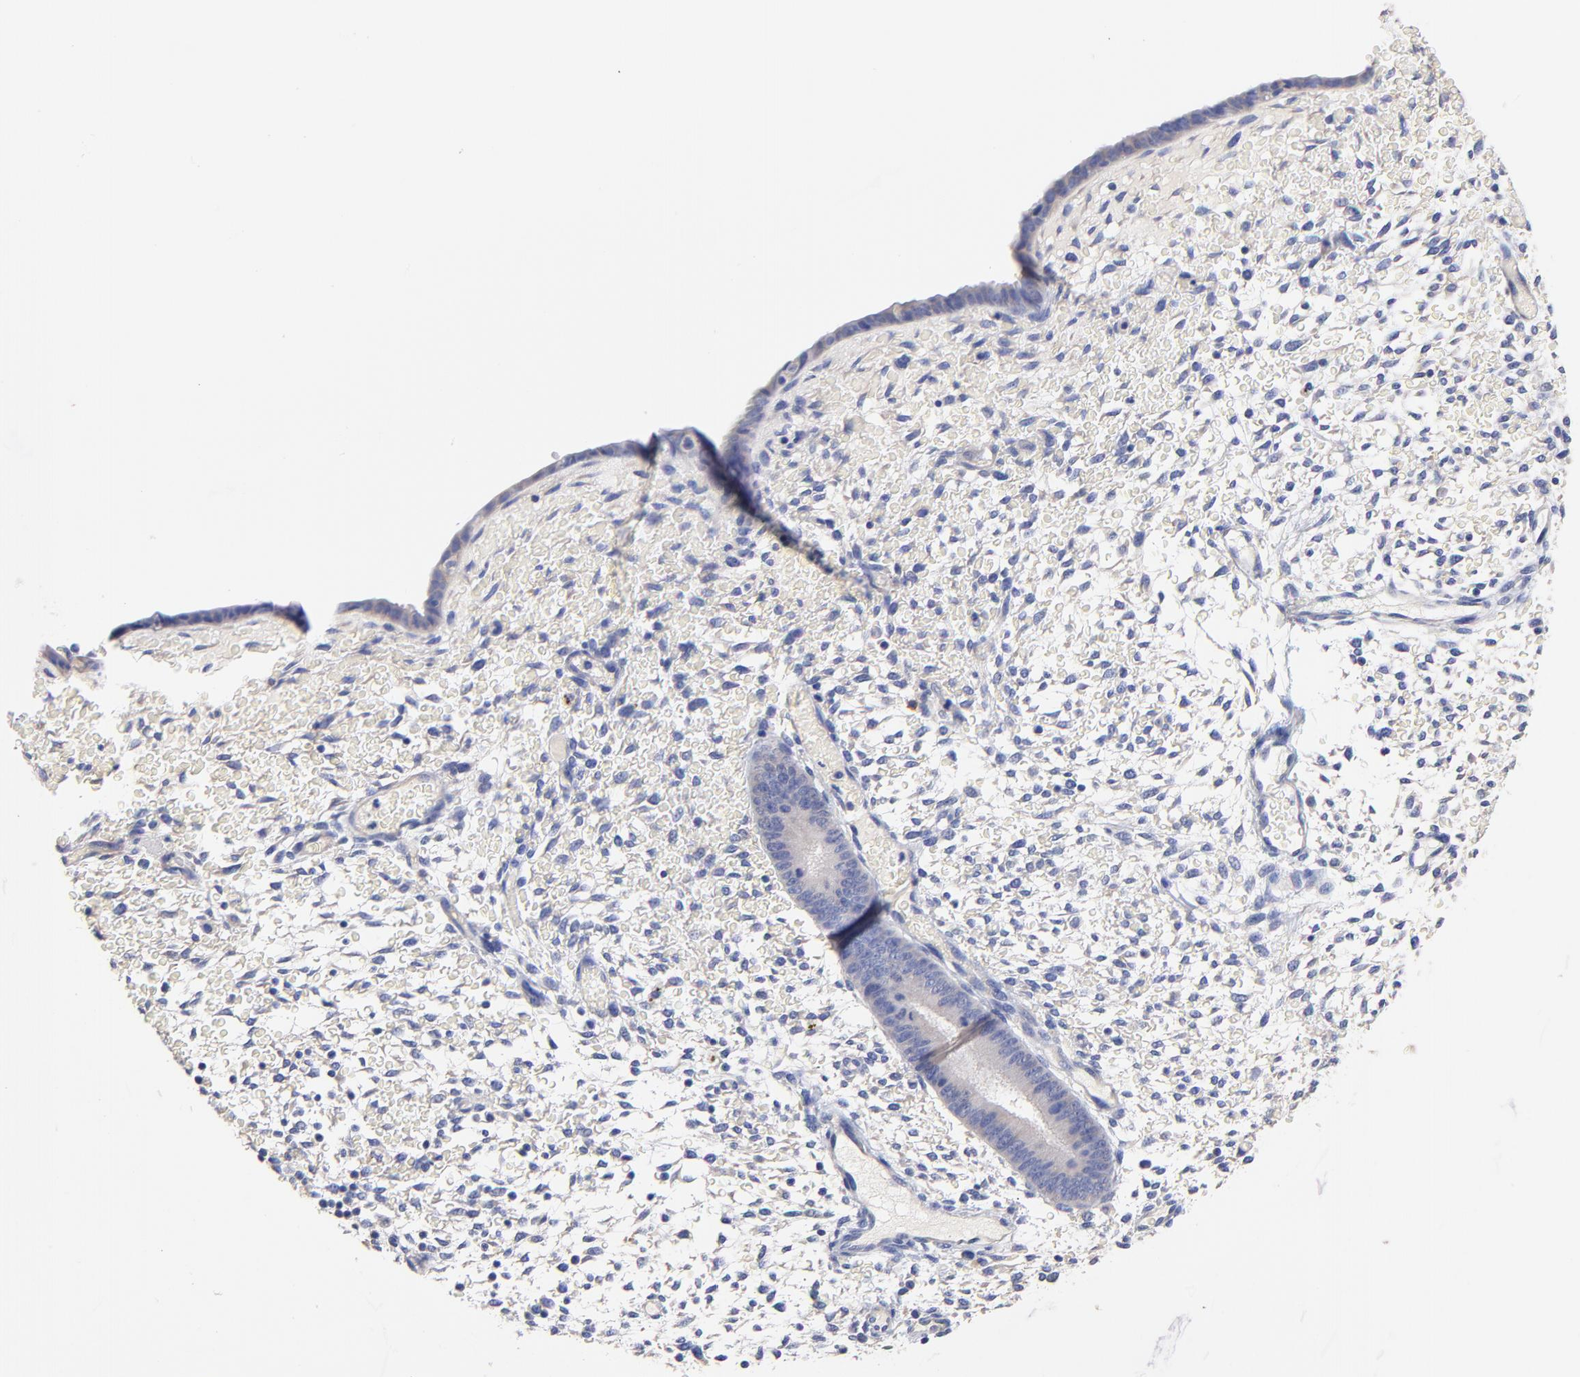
{"staining": {"intensity": "negative", "quantity": "none", "location": "none"}, "tissue": "endometrium", "cell_type": "Cells in endometrial stroma", "image_type": "normal", "snomed": [{"axis": "morphology", "description": "Normal tissue, NOS"}, {"axis": "topography", "description": "Endometrium"}], "caption": "This is a micrograph of immunohistochemistry (IHC) staining of benign endometrium, which shows no expression in cells in endometrial stroma.", "gene": "TNFRSF13C", "patient": {"sex": "female", "age": 42}}